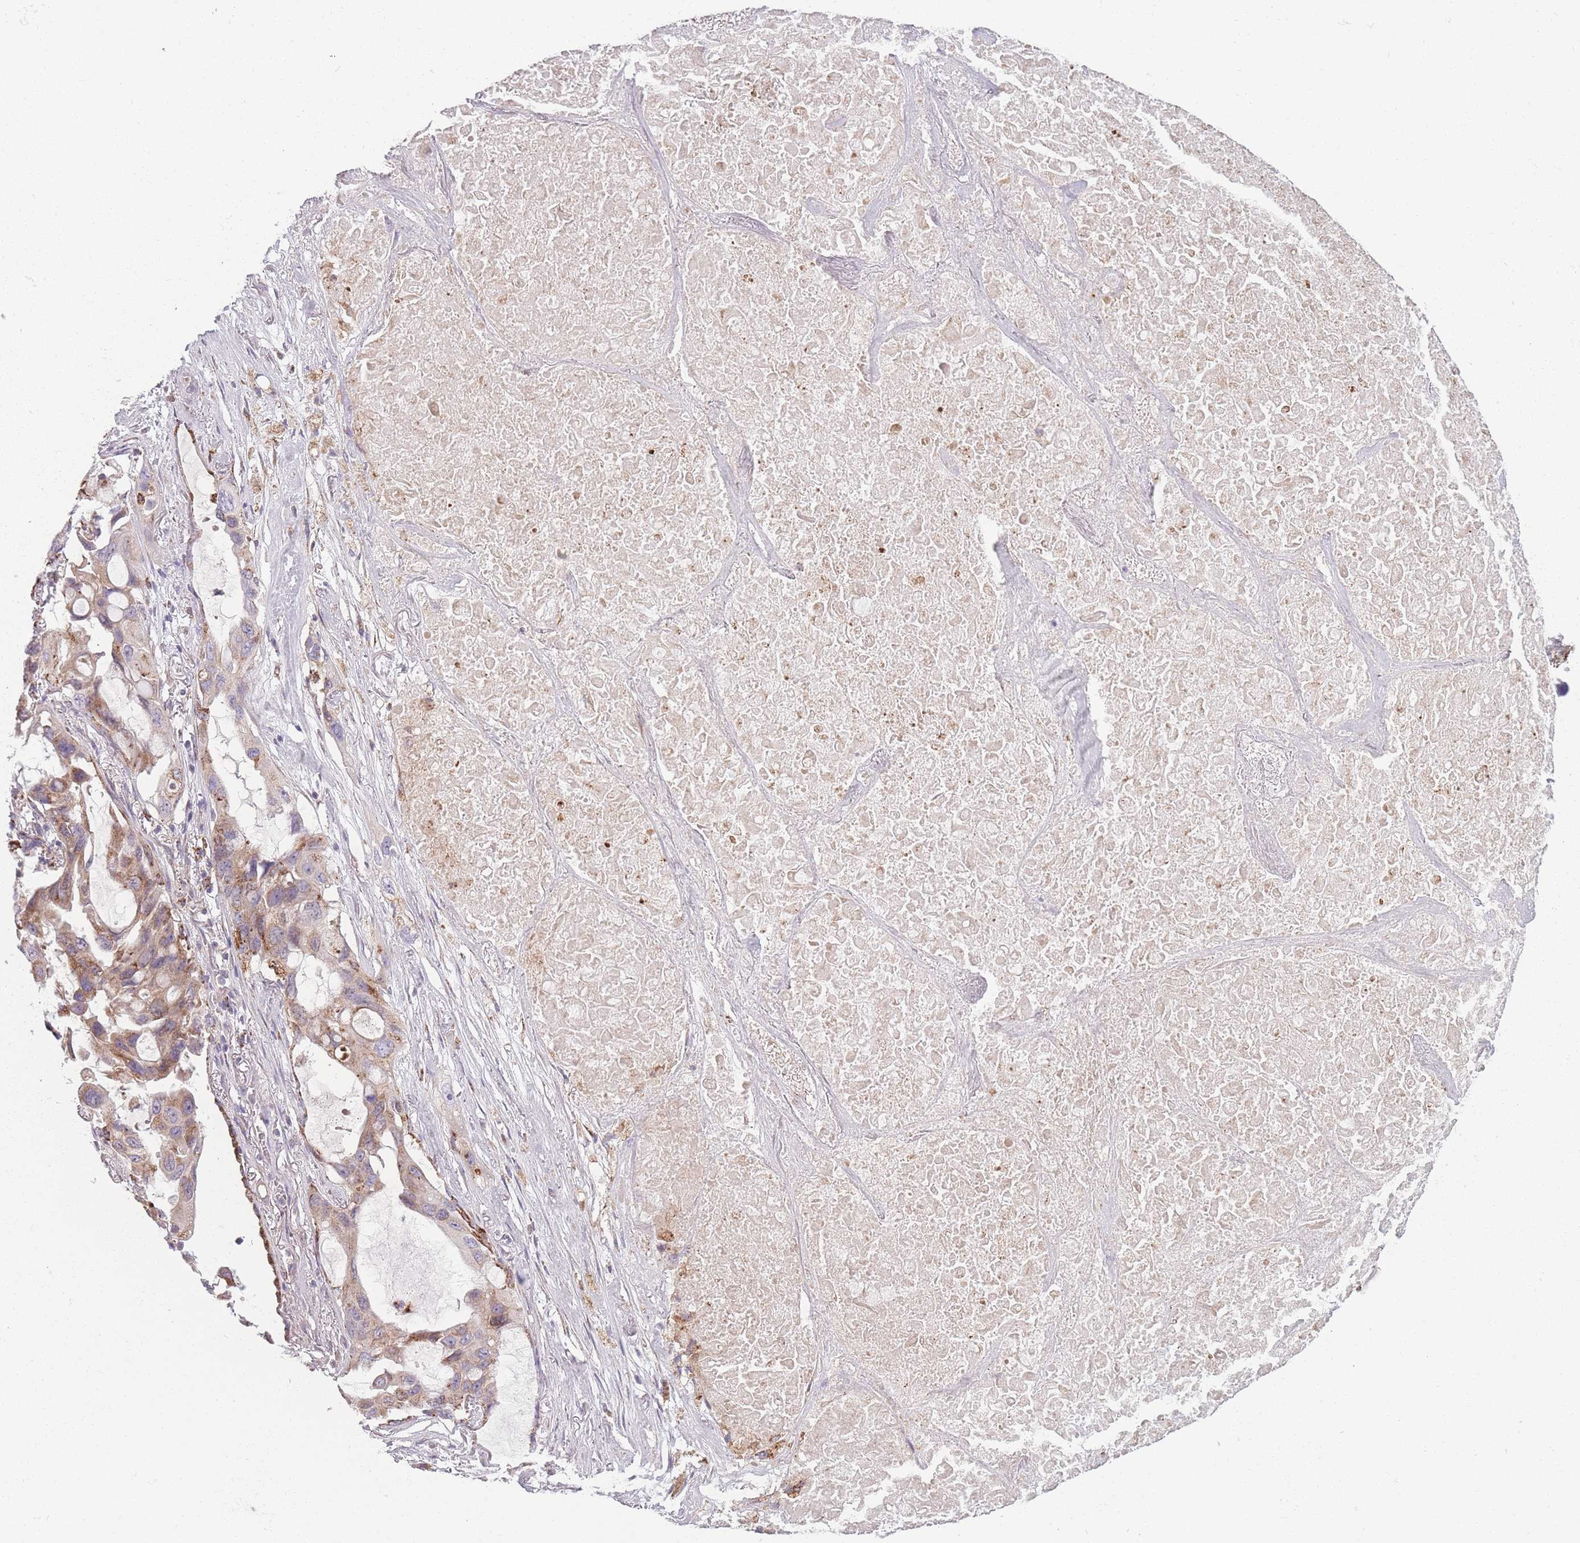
{"staining": {"intensity": "moderate", "quantity": "25%-75%", "location": "cytoplasmic/membranous"}, "tissue": "lung cancer", "cell_type": "Tumor cells", "image_type": "cancer", "snomed": [{"axis": "morphology", "description": "Squamous cell carcinoma, NOS"}, {"axis": "topography", "description": "Lung"}], "caption": "Brown immunohistochemical staining in lung squamous cell carcinoma displays moderate cytoplasmic/membranous staining in approximately 25%-75% of tumor cells. (IHC, brightfield microscopy, high magnification).", "gene": "PEX11B", "patient": {"sex": "female", "age": 73}}